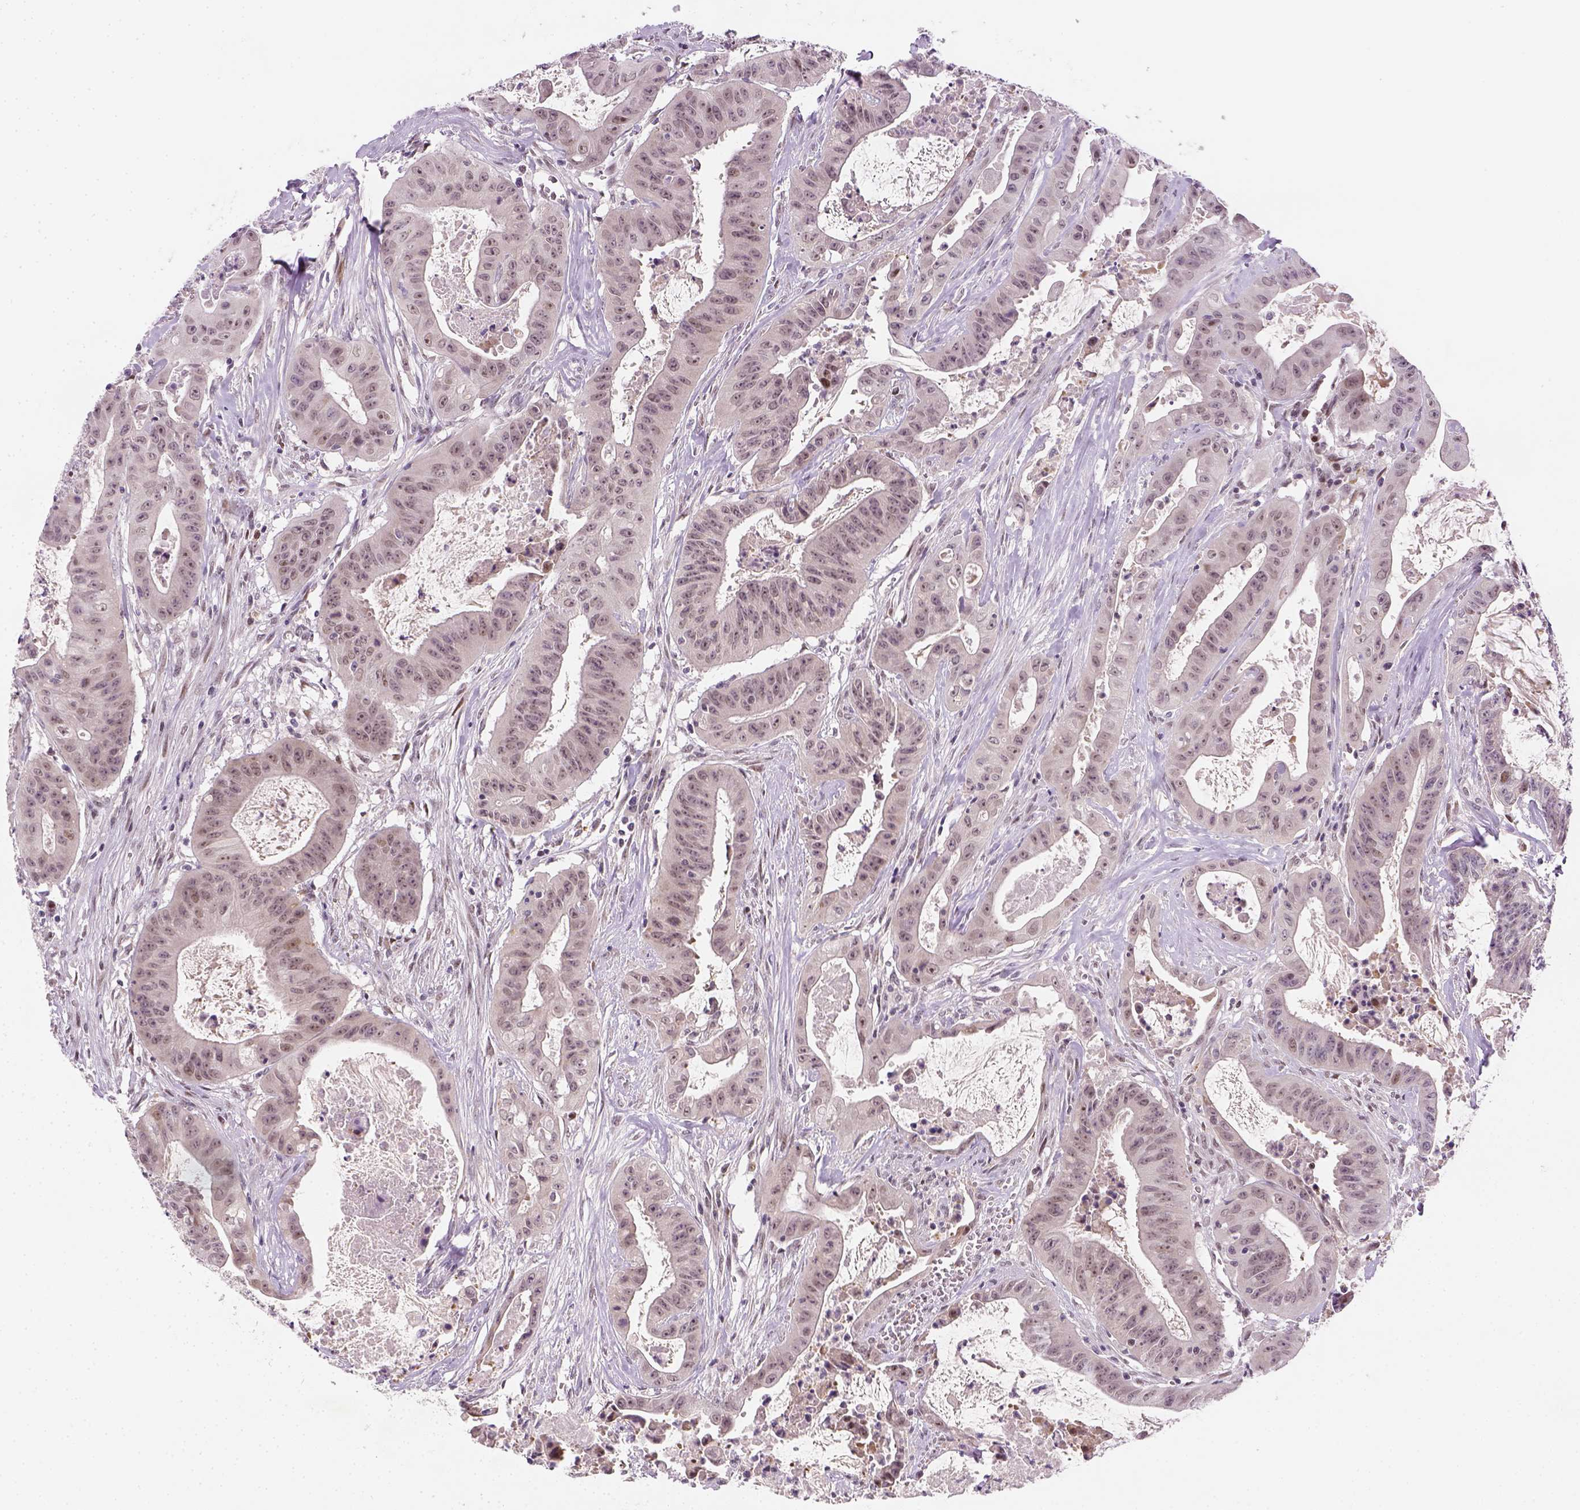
{"staining": {"intensity": "negative", "quantity": "none", "location": "none"}, "tissue": "colorectal cancer", "cell_type": "Tumor cells", "image_type": "cancer", "snomed": [{"axis": "morphology", "description": "Adenocarcinoma, NOS"}, {"axis": "topography", "description": "Colon"}], "caption": "The image exhibits no staining of tumor cells in colorectal cancer (adenocarcinoma). (DAB (3,3'-diaminobenzidine) IHC, high magnification).", "gene": "MAGEB3", "patient": {"sex": "male", "age": 33}}